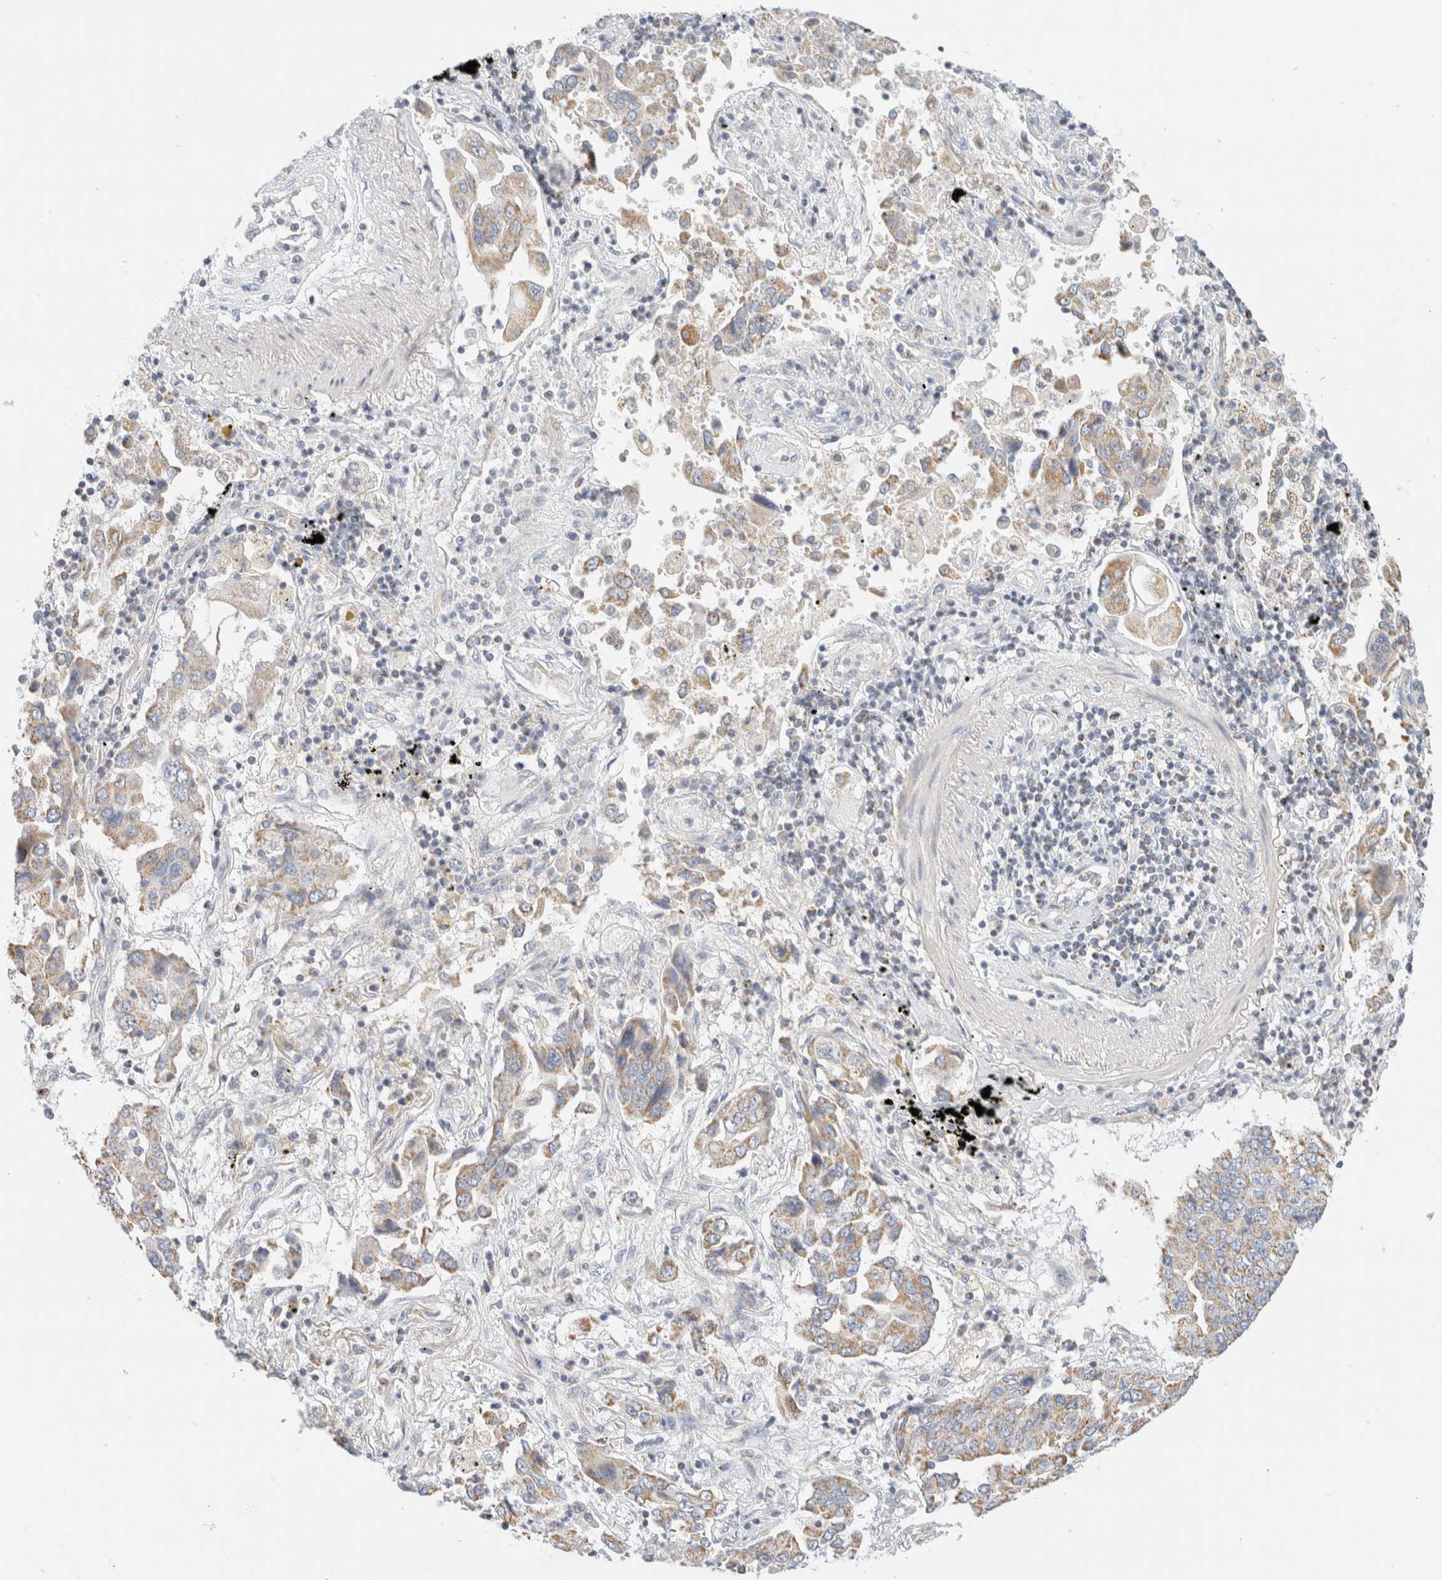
{"staining": {"intensity": "moderate", "quantity": ">75%", "location": "cytoplasmic/membranous"}, "tissue": "lung cancer", "cell_type": "Tumor cells", "image_type": "cancer", "snomed": [{"axis": "morphology", "description": "Adenocarcinoma, NOS"}, {"axis": "topography", "description": "Lung"}], "caption": "Adenocarcinoma (lung) tissue shows moderate cytoplasmic/membranous positivity in approximately >75% of tumor cells The staining is performed using DAB (3,3'-diaminobenzidine) brown chromogen to label protein expression. The nuclei are counter-stained blue using hematoxylin.", "gene": "HDHD3", "patient": {"sex": "female", "age": 65}}